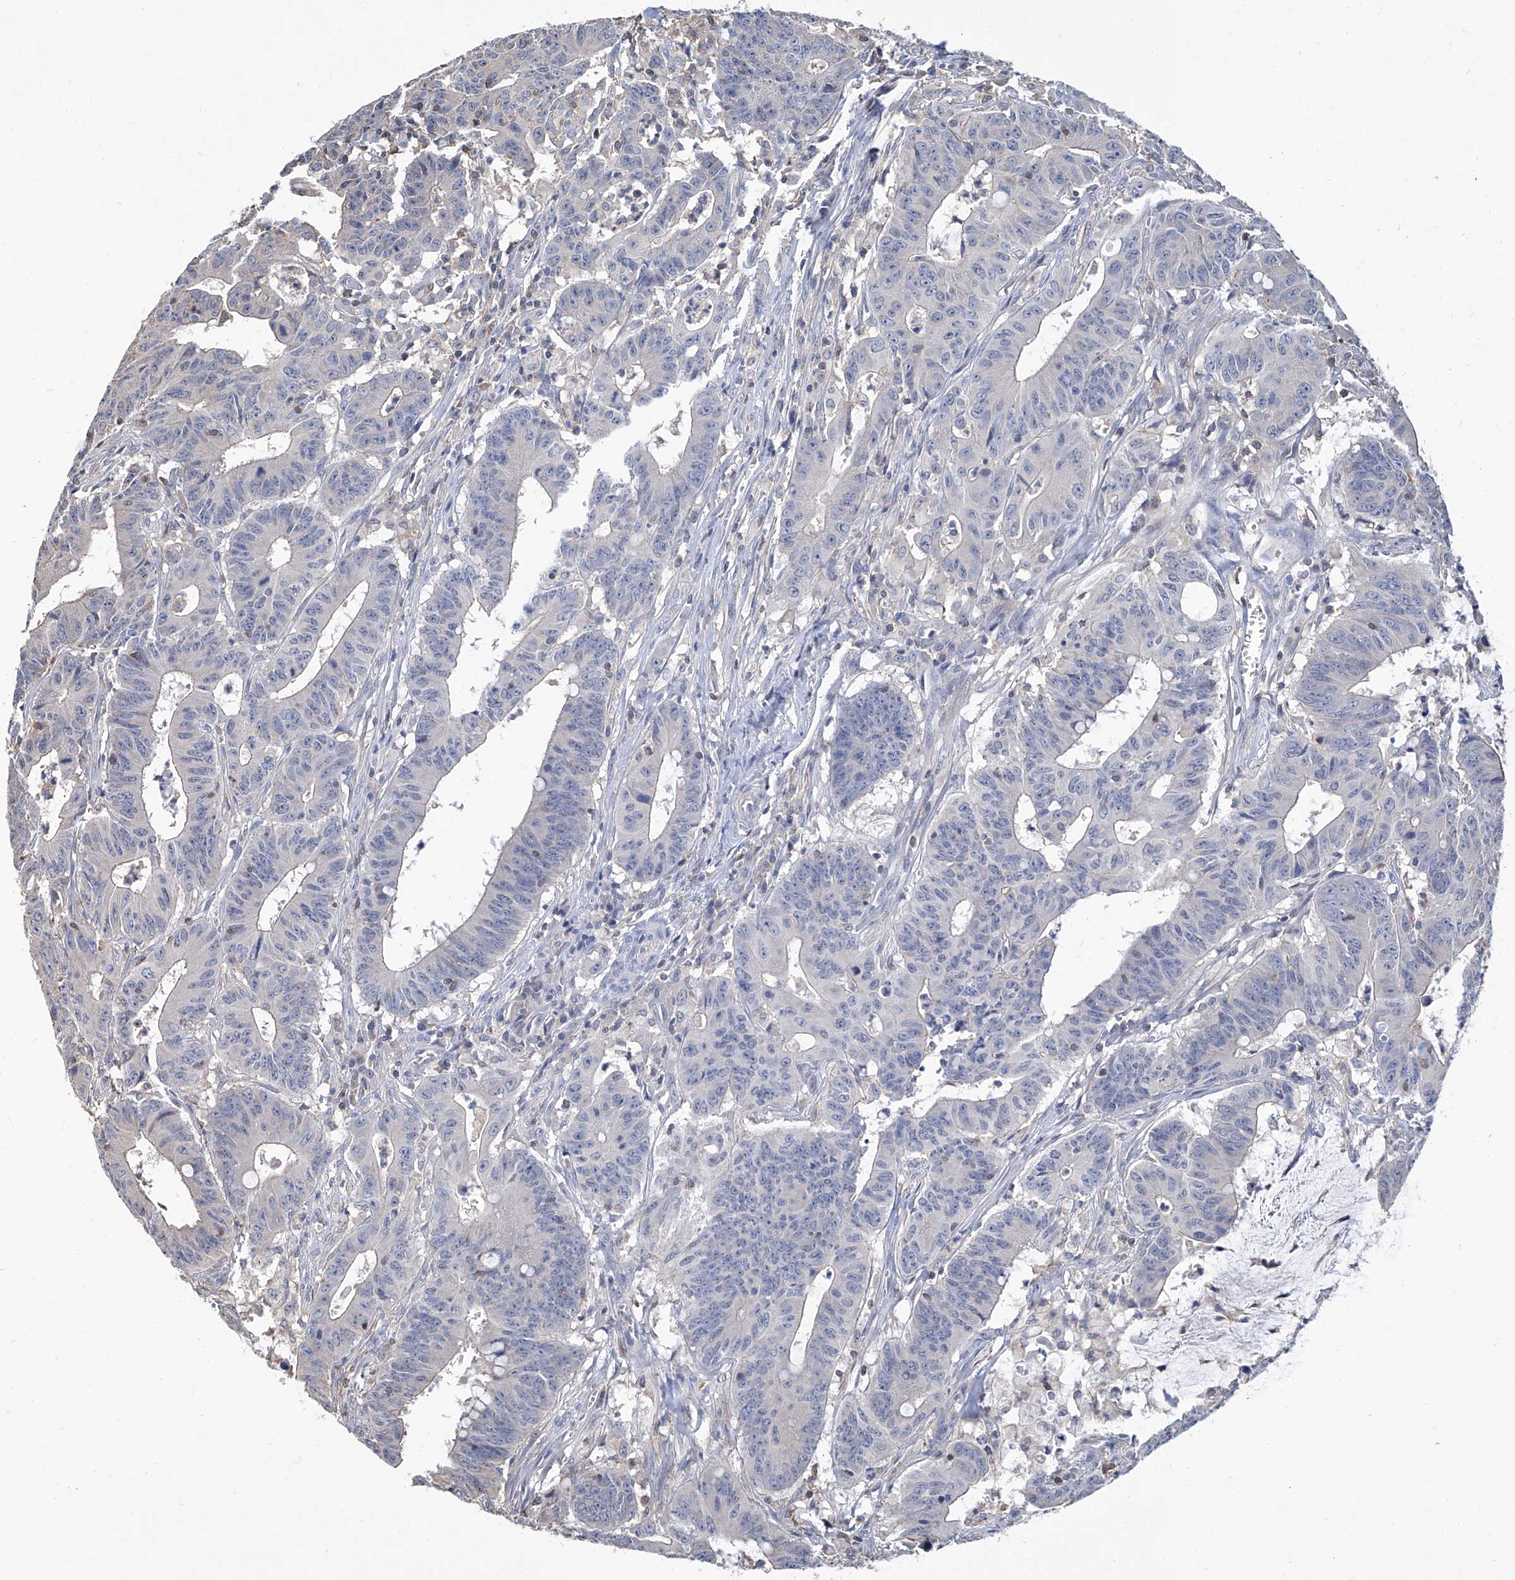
{"staining": {"intensity": "negative", "quantity": "none", "location": "none"}, "tissue": "colorectal cancer", "cell_type": "Tumor cells", "image_type": "cancer", "snomed": [{"axis": "morphology", "description": "Adenocarcinoma, NOS"}, {"axis": "topography", "description": "Colon"}], "caption": "This is an immunohistochemistry photomicrograph of human adenocarcinoma (colorectal). There is no staining in tumor cells.", "gene": "GPT", "patient": {"sex": "male", "age": 45}}